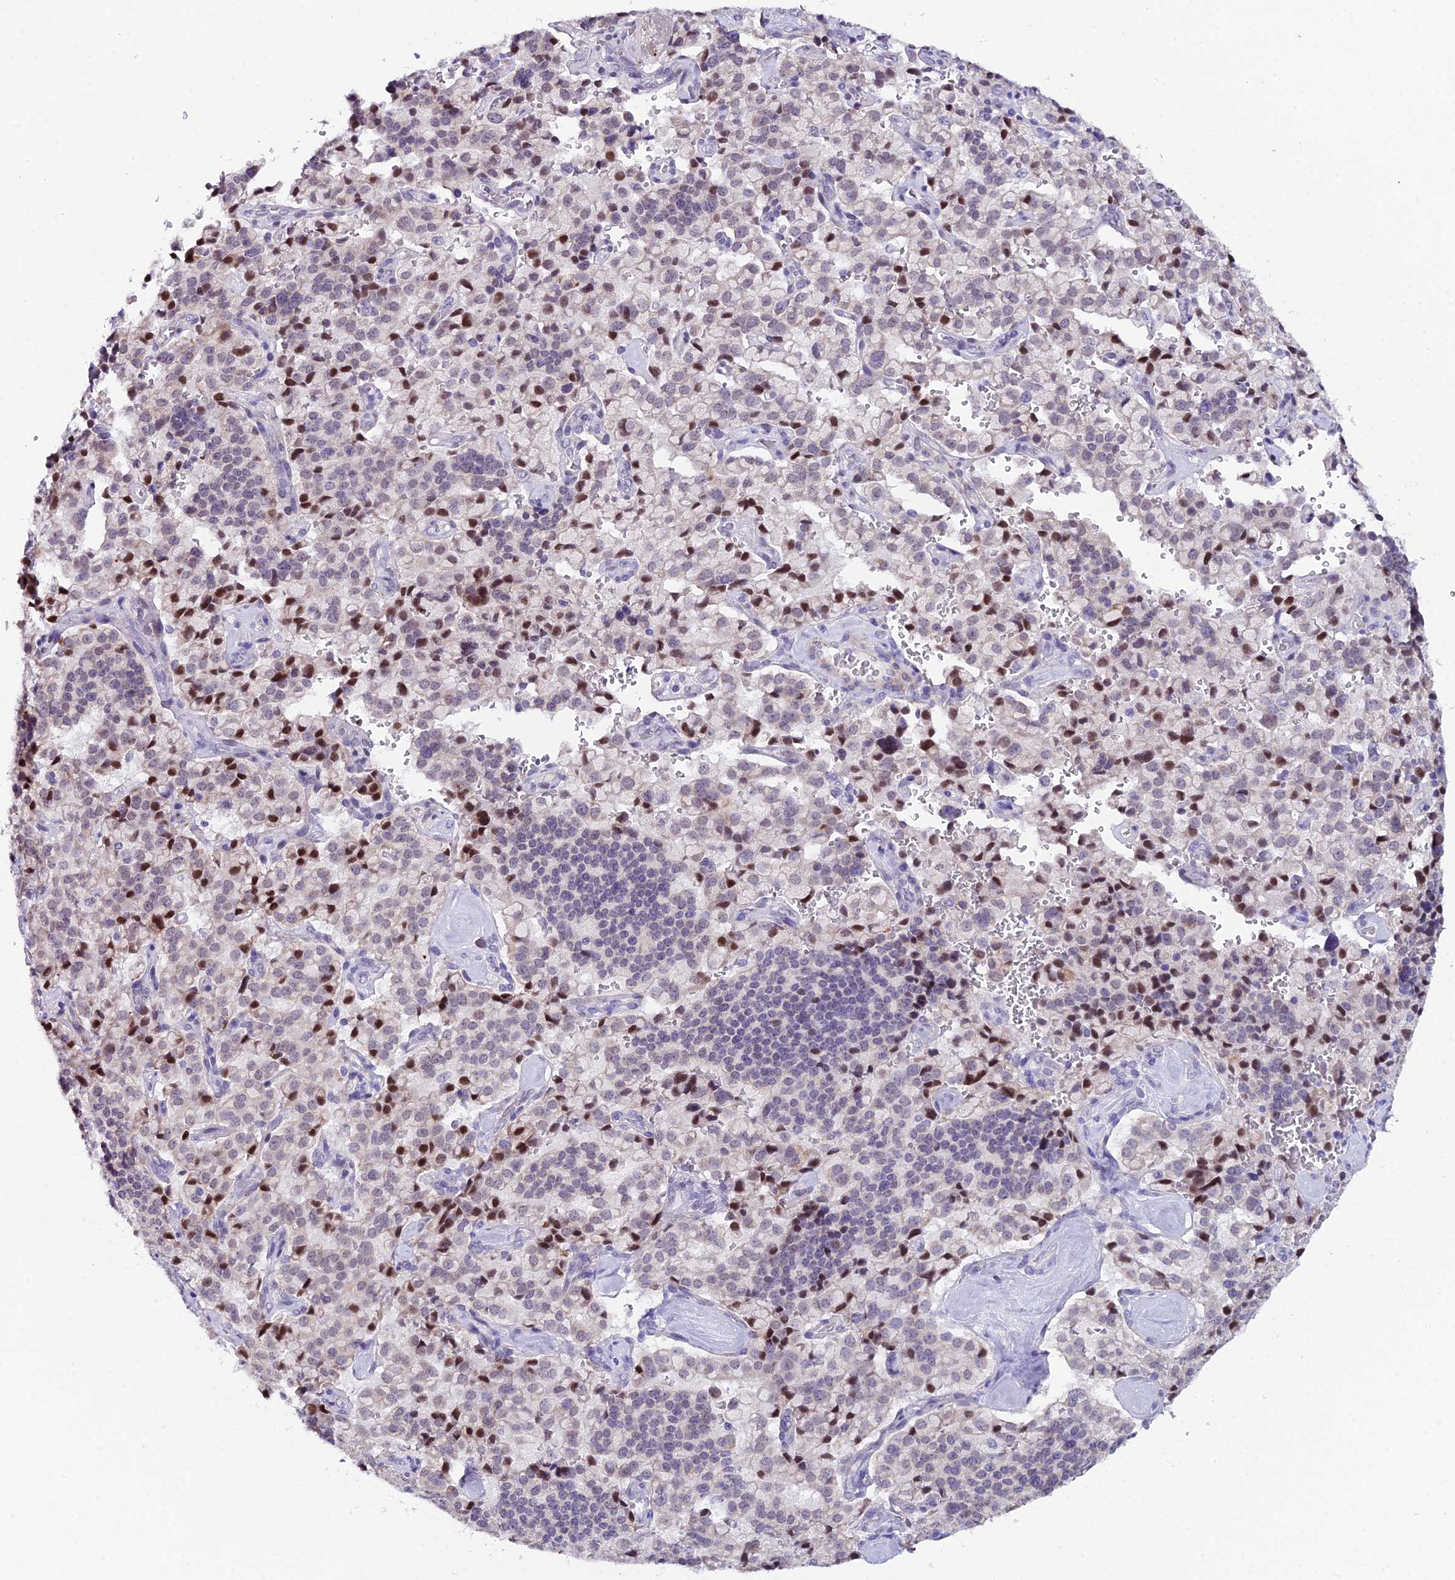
{"staining": {"intensity": "moderate", "quantity": "<25%", "location": "nuclear"}, "tissue": "pancreatic cancer", "cell_type": "Tumor cells", "image_type": "cancer", "snomed": [{"axis": "morphology", "description": "Adenocarcinoma, NOS"}, {"axis": "topography", "description": "Pancreas"}], "caption": "DAB (3,3'-diaminobenzidine) immunohistochemical staining of pancreatic adenocarcinoma demonstrates moderate nuclear protein positivity in approximately <25% of tumor cells. (DAB (3,3'-diaminobenzidine) IHC, brown staining for protein, blue staining for nuclei).", "gene": "XKR9", "patient": {"sex": "male", "age": 65}}